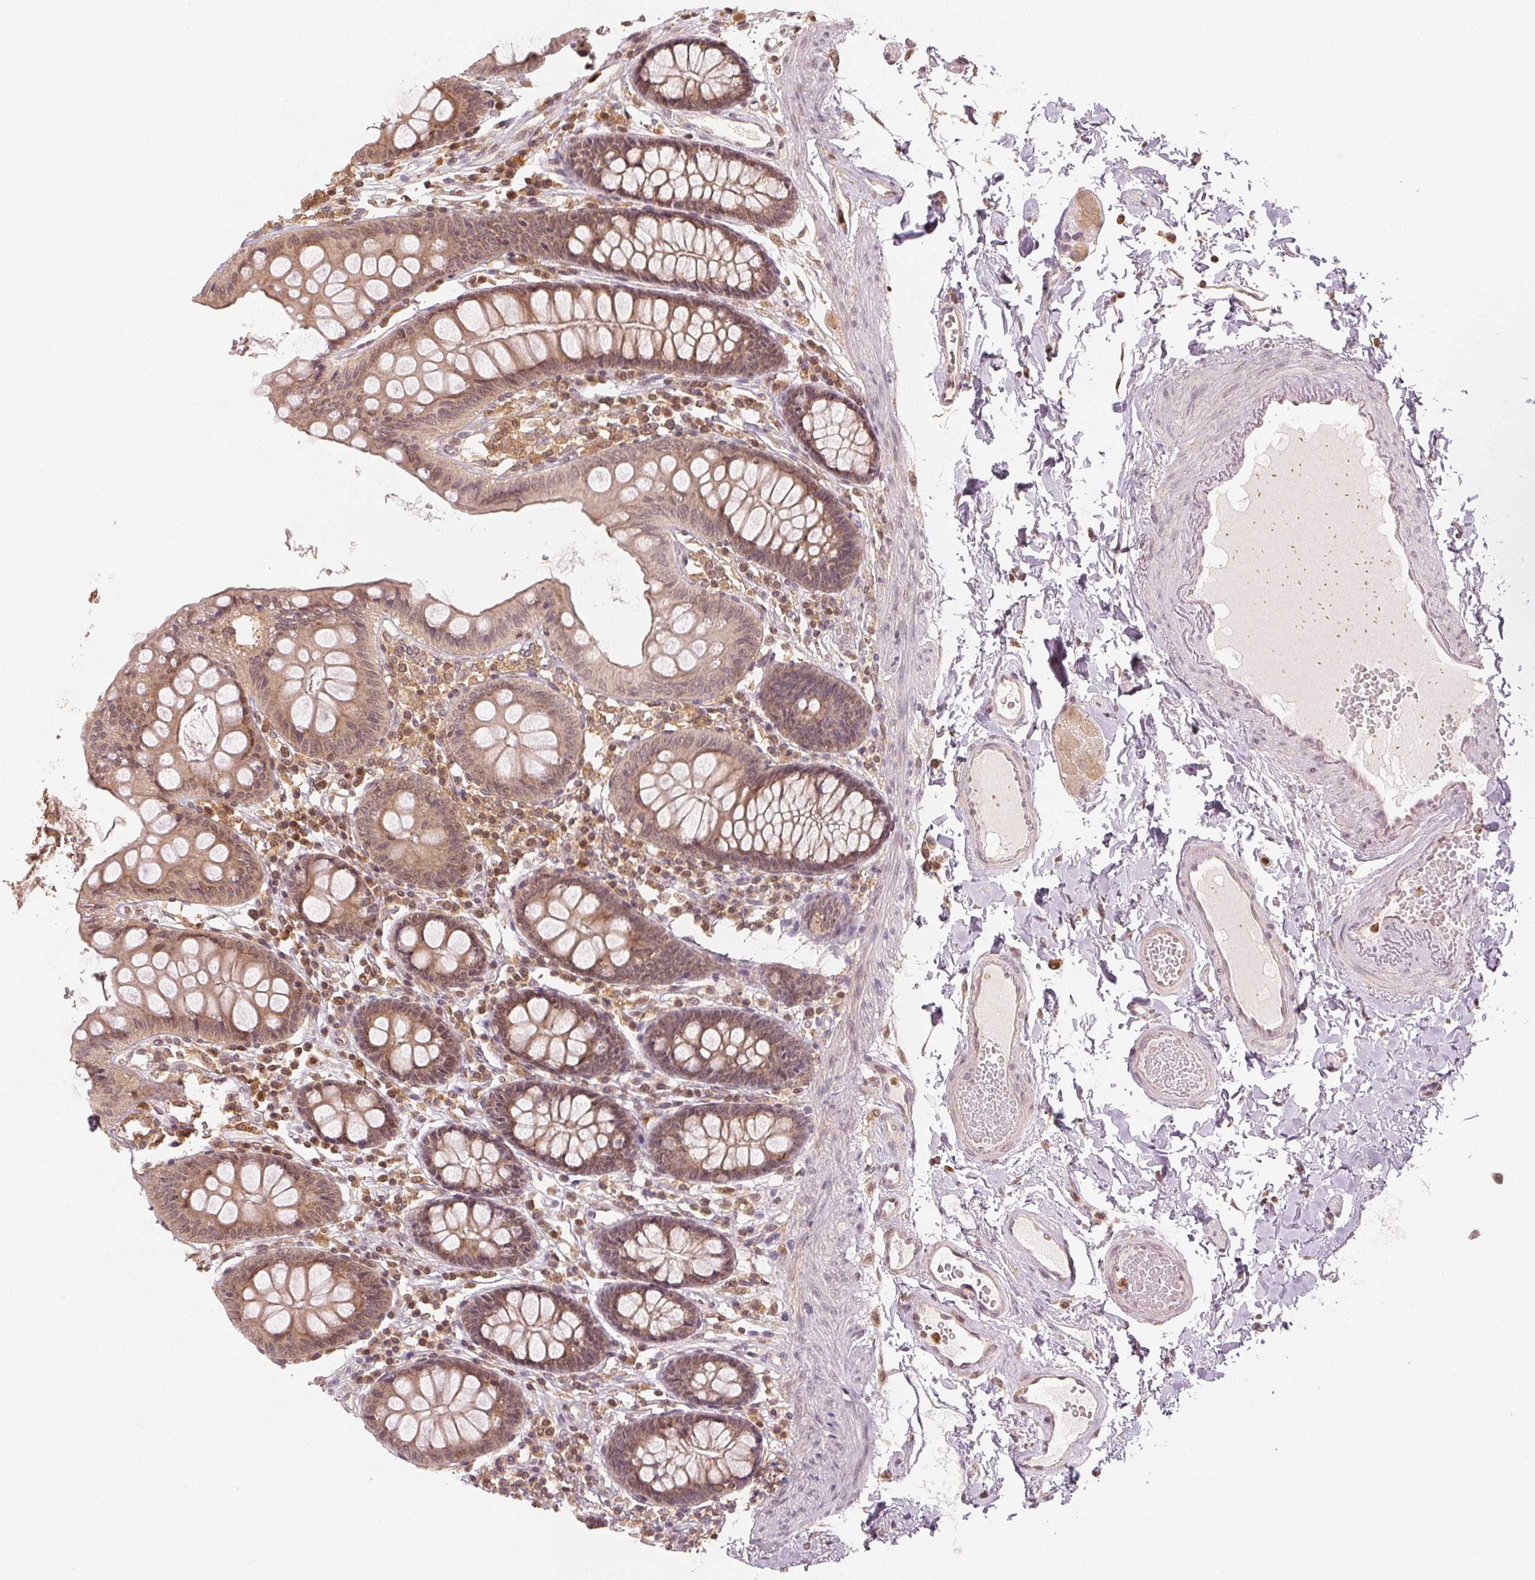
{"staining": {"intensity": "weak", "quantity": "25%-75%", "location": "cytoplasmic/membranous,nuclear"}, "tissue": "colon", "cell_type": "Endothelial cells", "image_type": "normal", "snomed": [{"axis": "morphology", "description": "Normal tissue, NOS"}, {"axis": "topography", "description": "Colon"}], "caption": "Immunohistochemical staining of normal colon shows weak cytoplasmic/membranous,nuclear protein positivity in about 25%-75% of endothelial cells.", "gene": "MAPK14", "patient": {"sex": "male", "age": 84}}